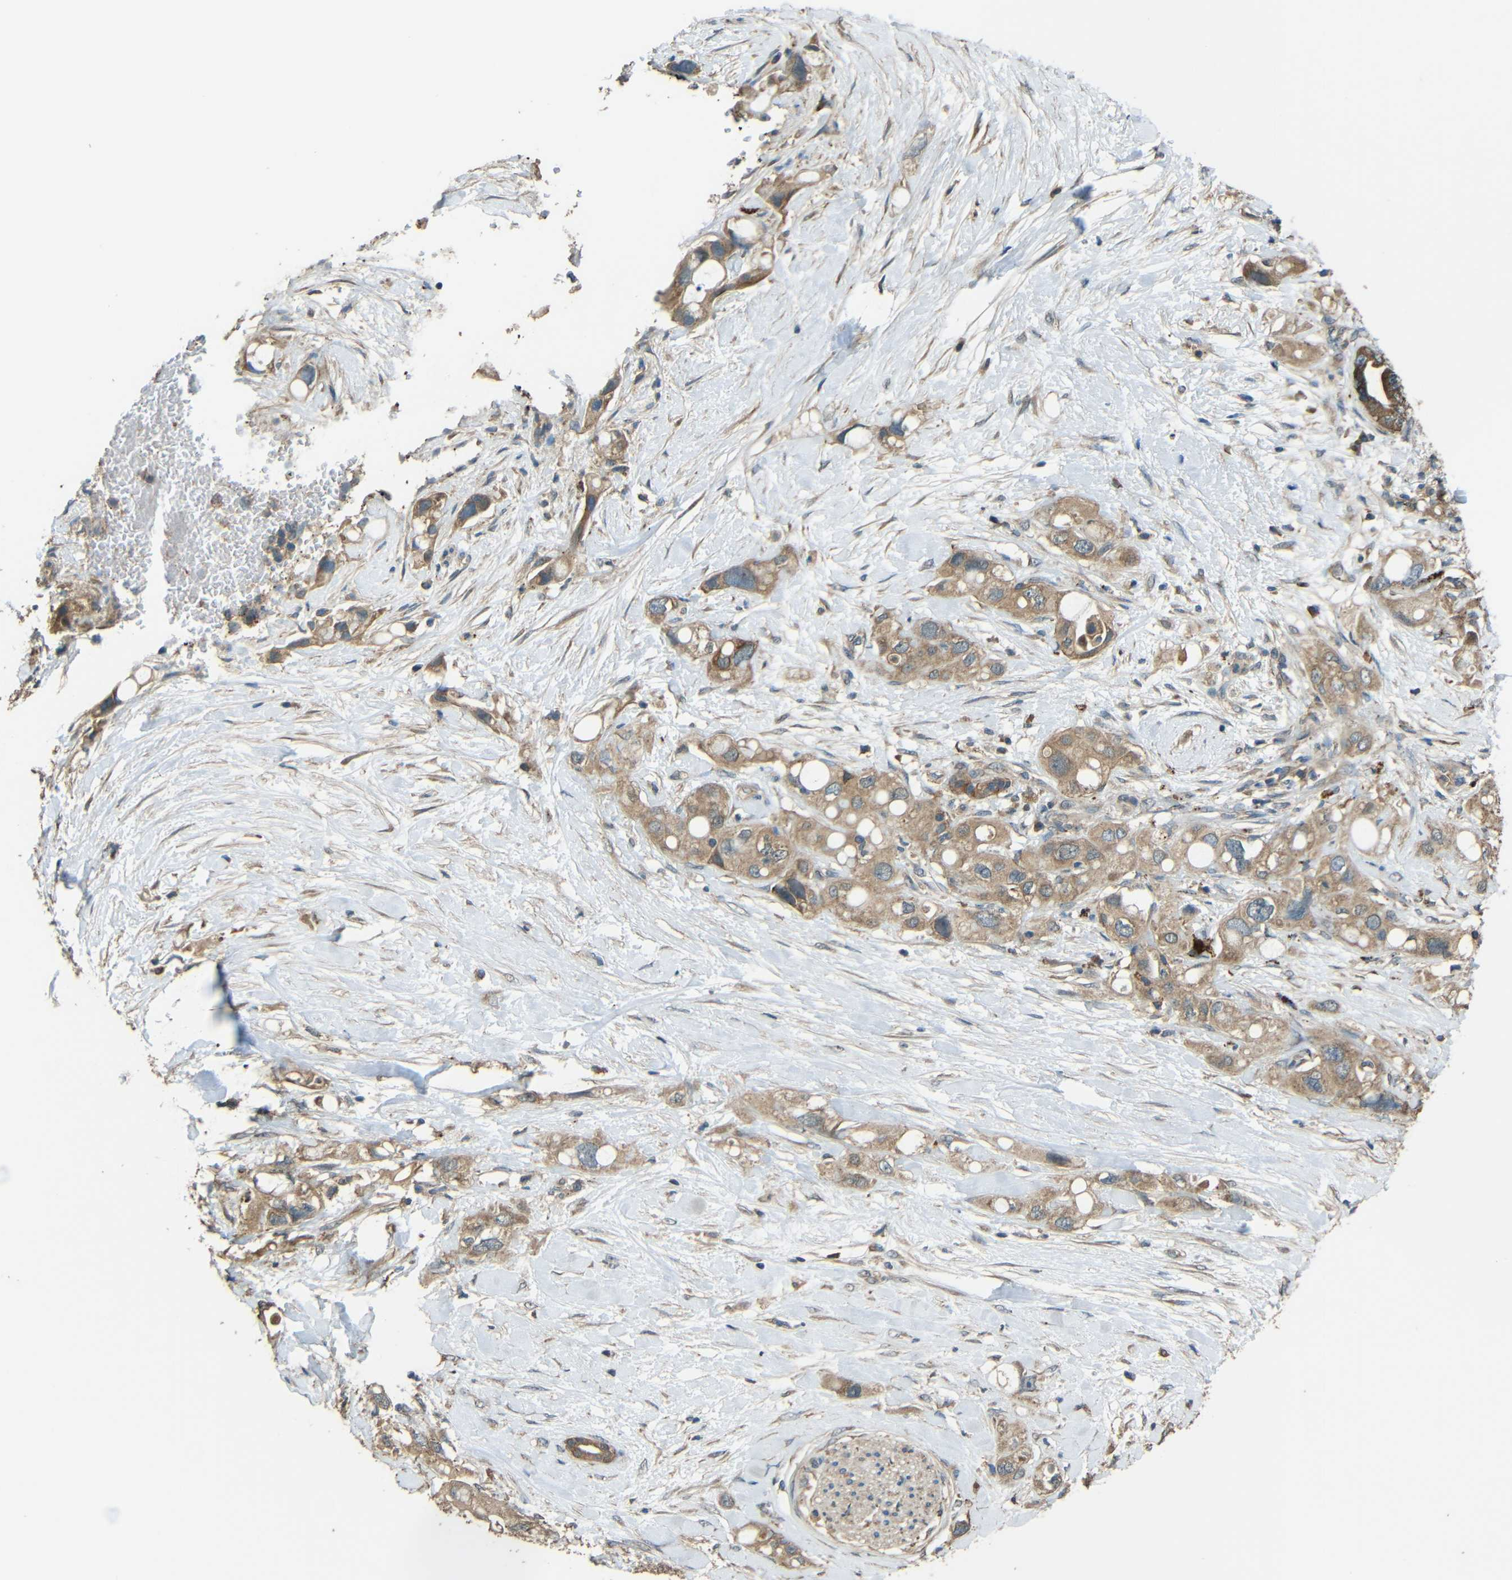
{"staining": {"intensity": "moderate", "quantity": ">75%", "location": "cytoplasmic/membranous"}, "tissue": "pancreatic cancer", "cell_type": "Tumor cells", "image_type": "cancer", "snomed": [{"axis": "morphology", "description": "Adenocarcinoma, NOS"}, {"axis": "topography", "description": "Pancreas"}], "caption": "Pancreatic cancer (adenocarcinoma) stained for a protein (brown) displays moderate cytoplasmic/membranous positive staining in about >75% of tumor cells.", "gene": "ACACA", "patient": {"sex": "female", "age": 56}}